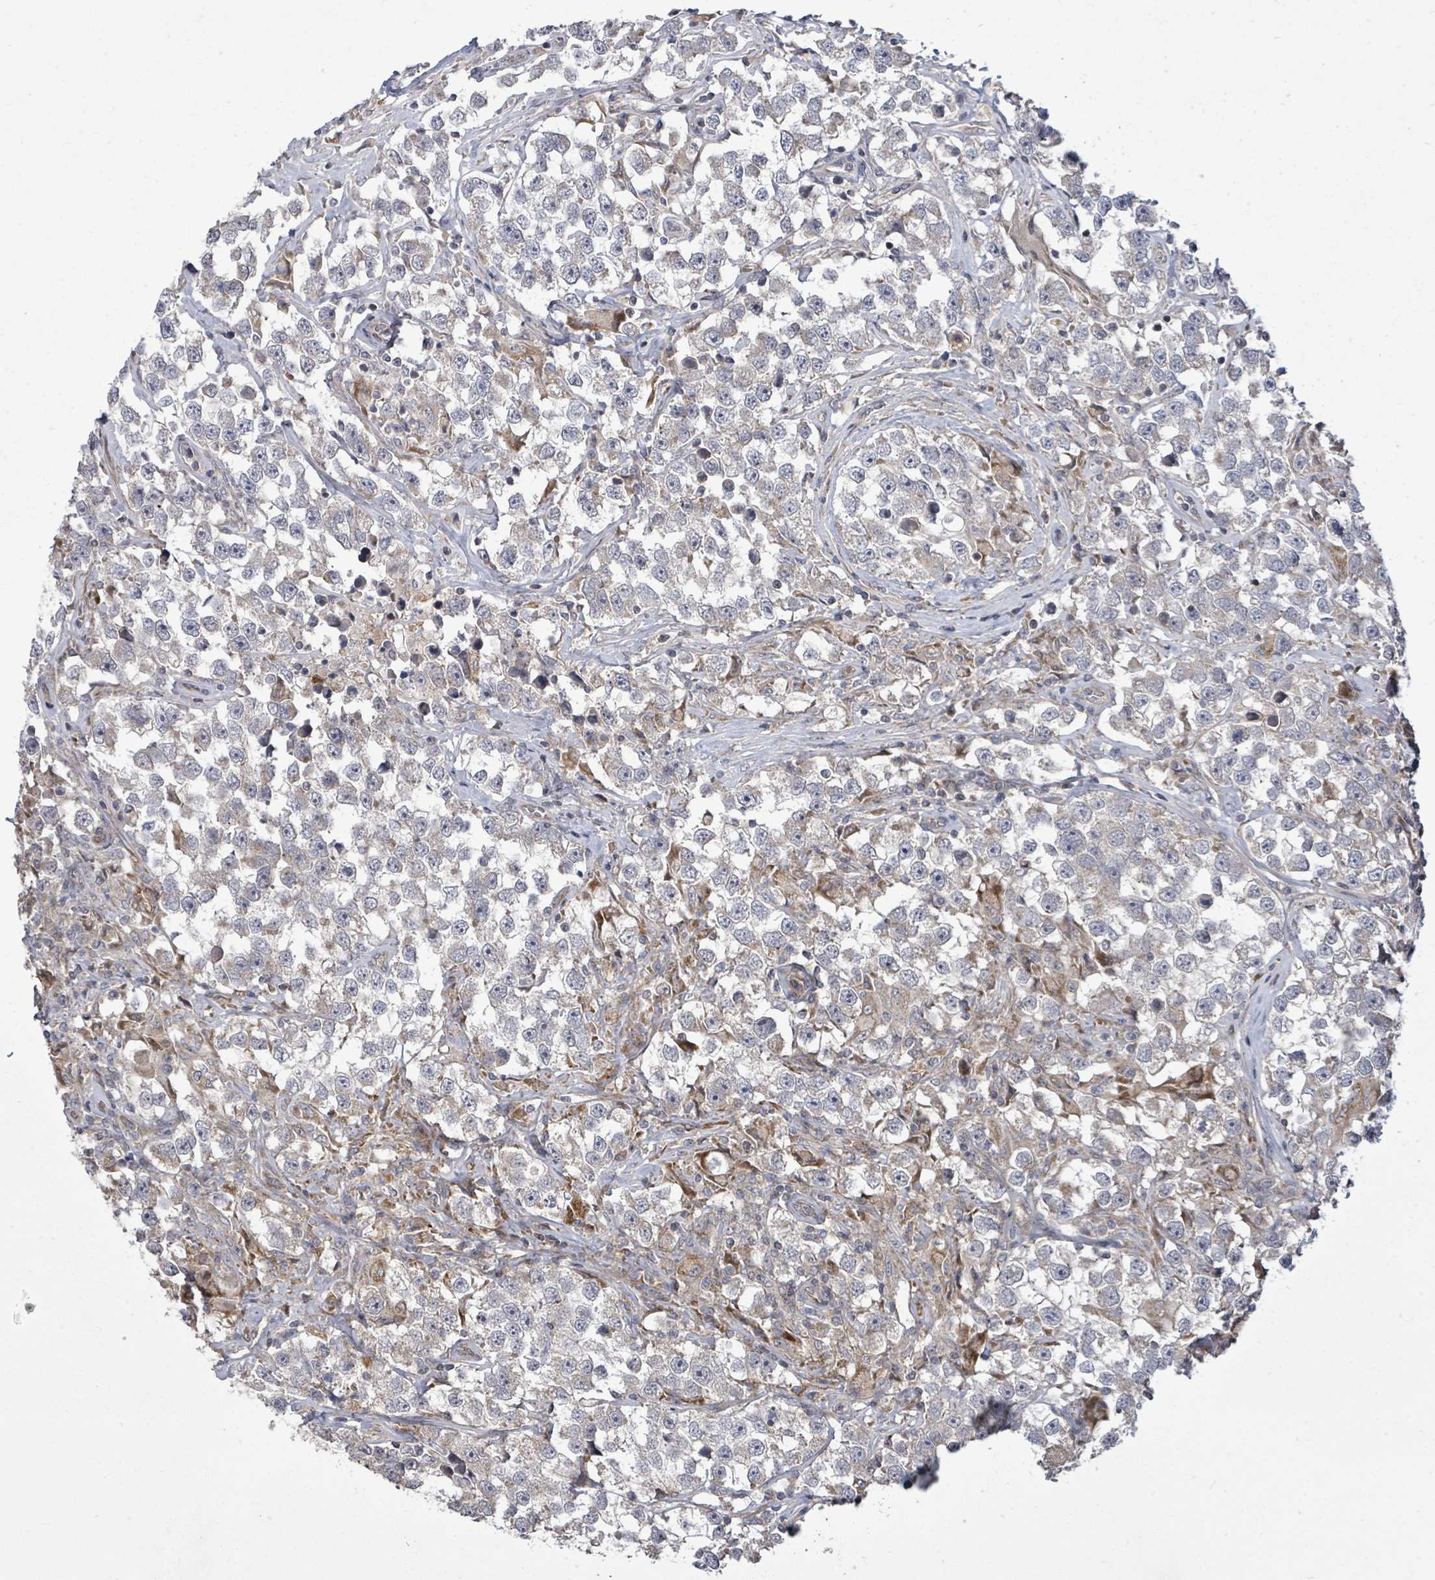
{"staining": {"intensity": "negative", "quantity": "none", "location": "none"}, "tissue": "testis cancer", "cell_type": "Tumor cells", "image_type": "cancer", "snomed": [{"axis": "morphology", "description": "Seminoma, NOS"}, {"axis": "topography", "description": "Testis"}], "caption": "An IHC image of testis cancer (seminoma) is shown. There is no staining in tumor cells of testis cancer (seminoma).", "gene": "KRTAP27-1", "patient": {"sex": "male", "age": 46}}